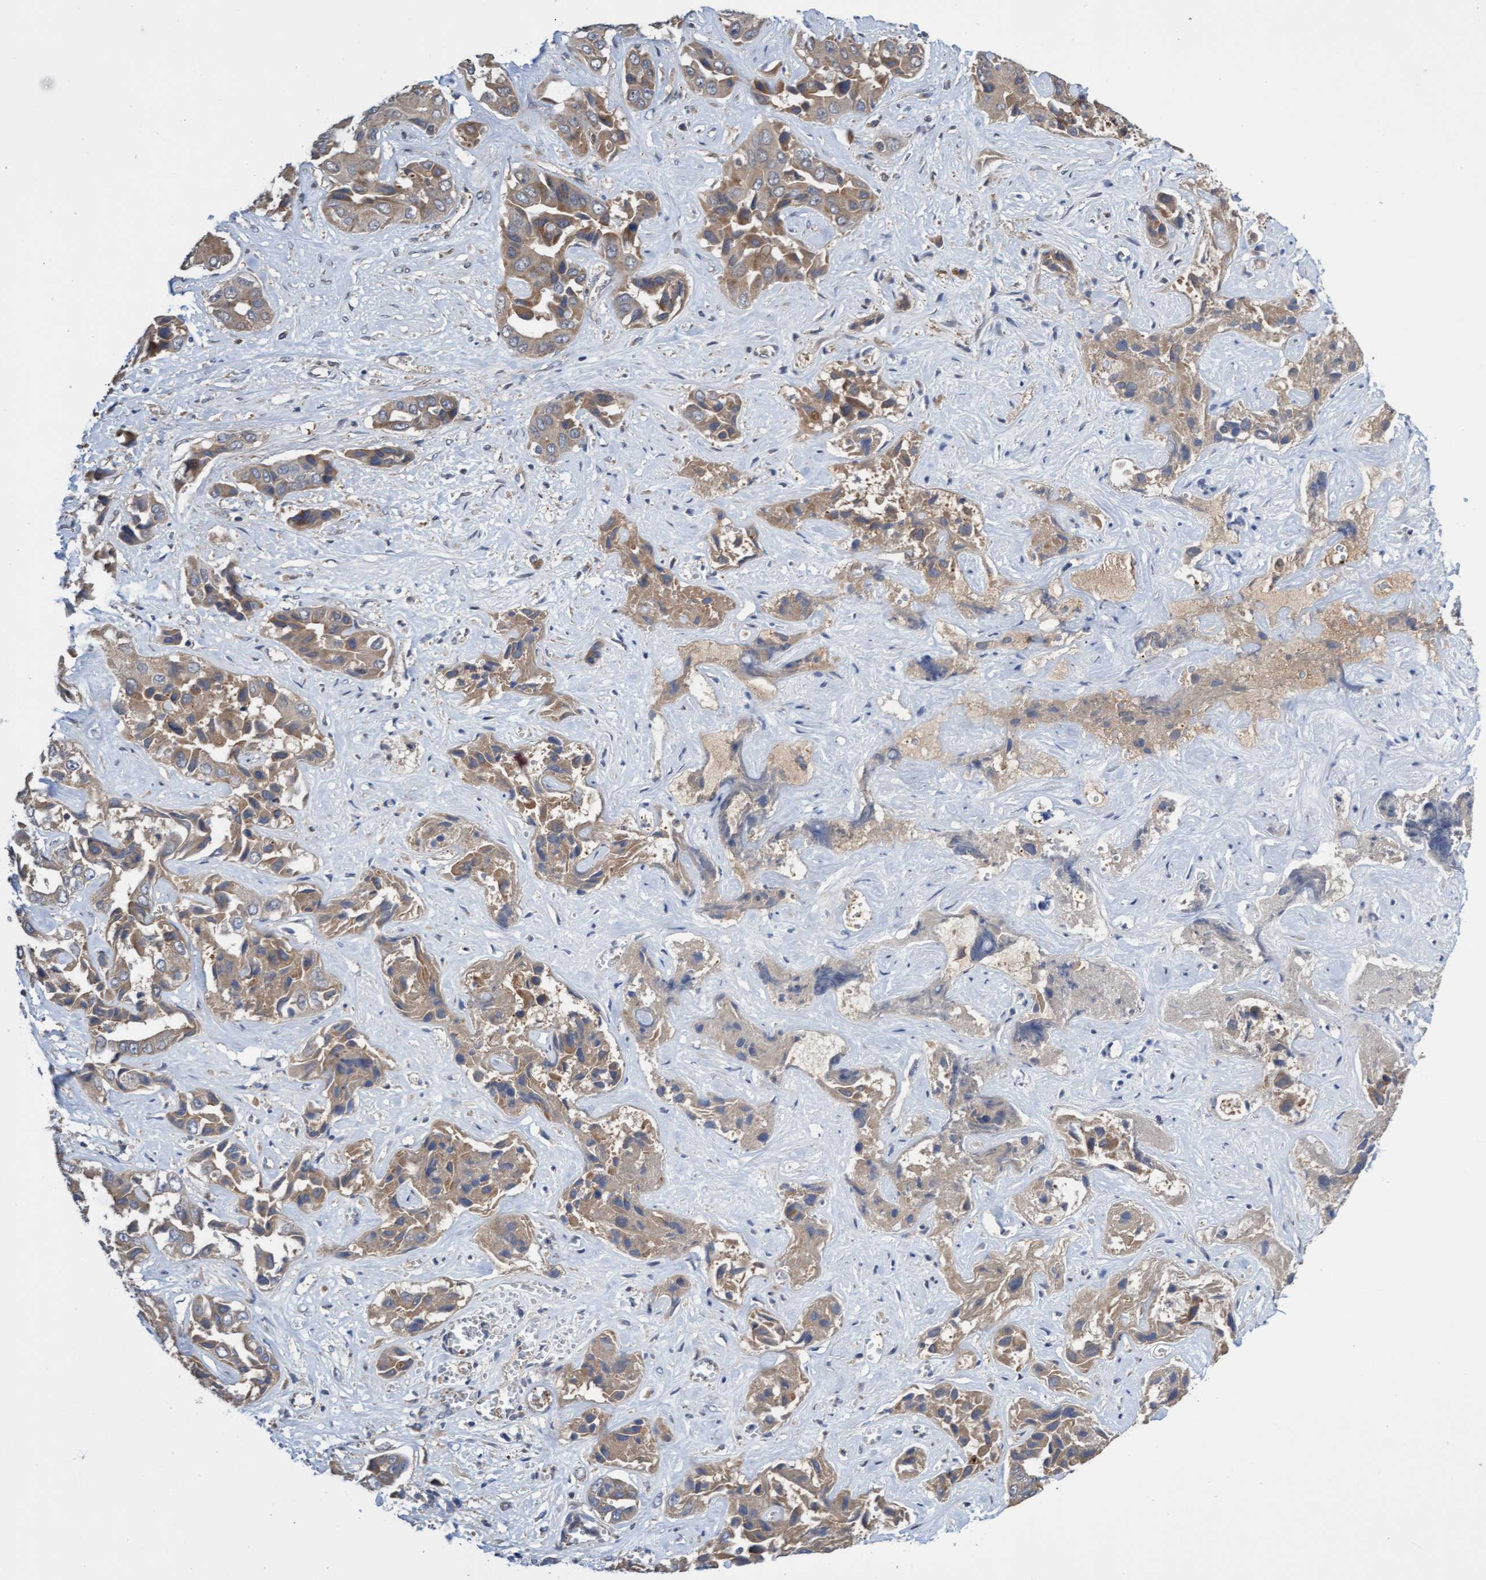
{"staining": {"intensity": "weak", "quantity": ">75%", "location": "cytoplasmic/membranous"}, "tissue": "liver cancer", "cell_type": "Tumor cells", "image_type": "cancer", "snomed": [{"axis": "morphology", "description": "Cholangiocarcinoma"}, {"axis": "topography", "description": "Liver"}], "caption": "A photomicrograph of human liver cancer stained for a protein reveals weak cytoplasmic/membranous brown staining in tumor cells.", "gene": "ITFG1", "patient": {"sex": "female", "age": 52}}